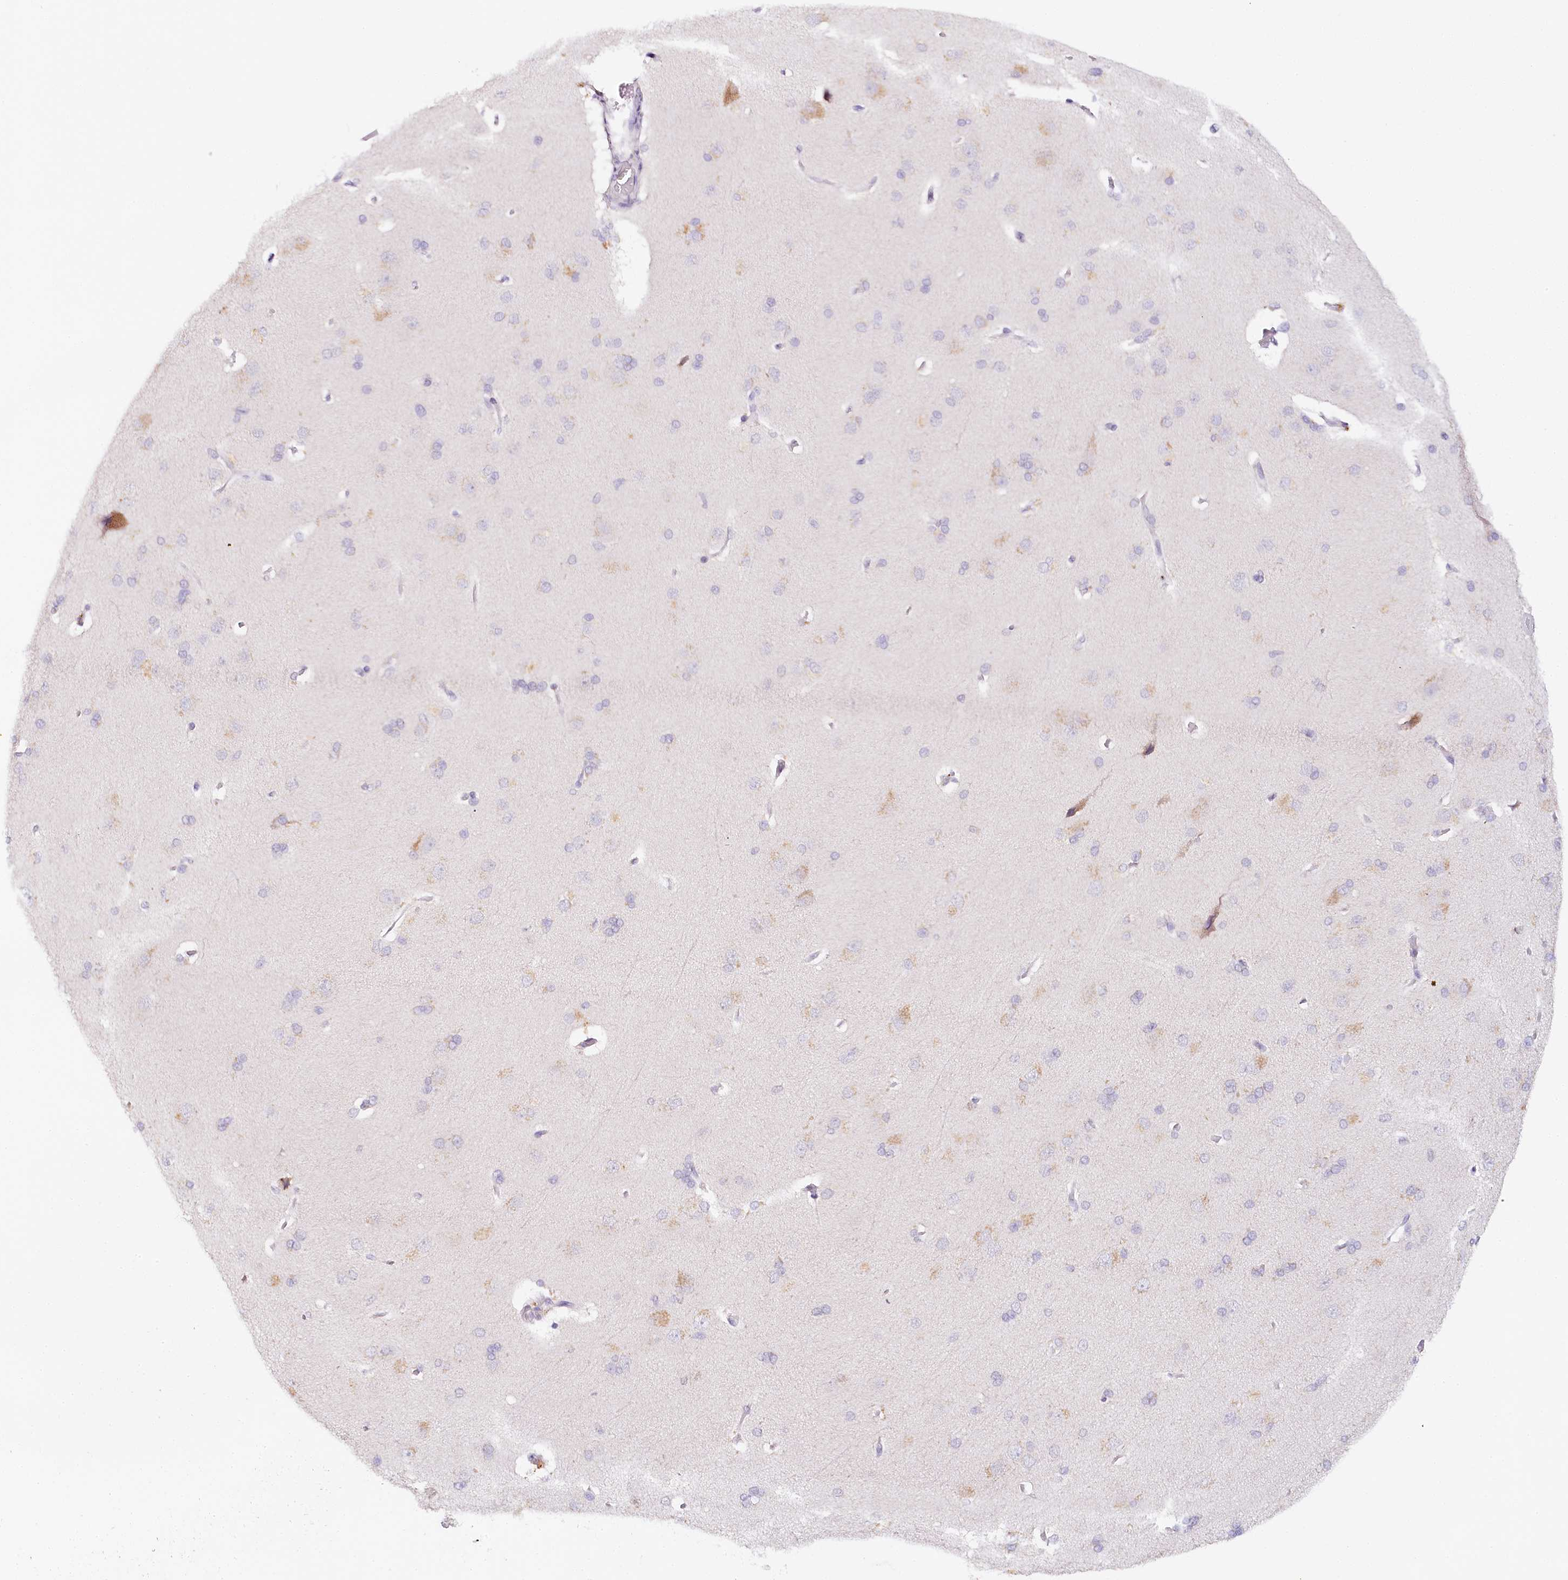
{"staining": {"intensity": "negative", "quantity": "none", "location": "none"}, "tissue": "cerebral cortex", "cell_type": "Endothelial cells", "image_type": "normal", "snomed": [{"axis": "morphology", "description": "Normal tissue, NOS"}, {"axis": "topography", "description": "Cerebral cortex"}], "caption": "A high-resolution photomicrograph shows immunohistochemistry (IHC) staining of unremarkable cerebral cortex, which shows no significant staining in endothelial cells. (DAB immunohistochemistry (IHC), high magnification).", "gene": "TP53", "patient": {"sex": "male", "age": 62}}